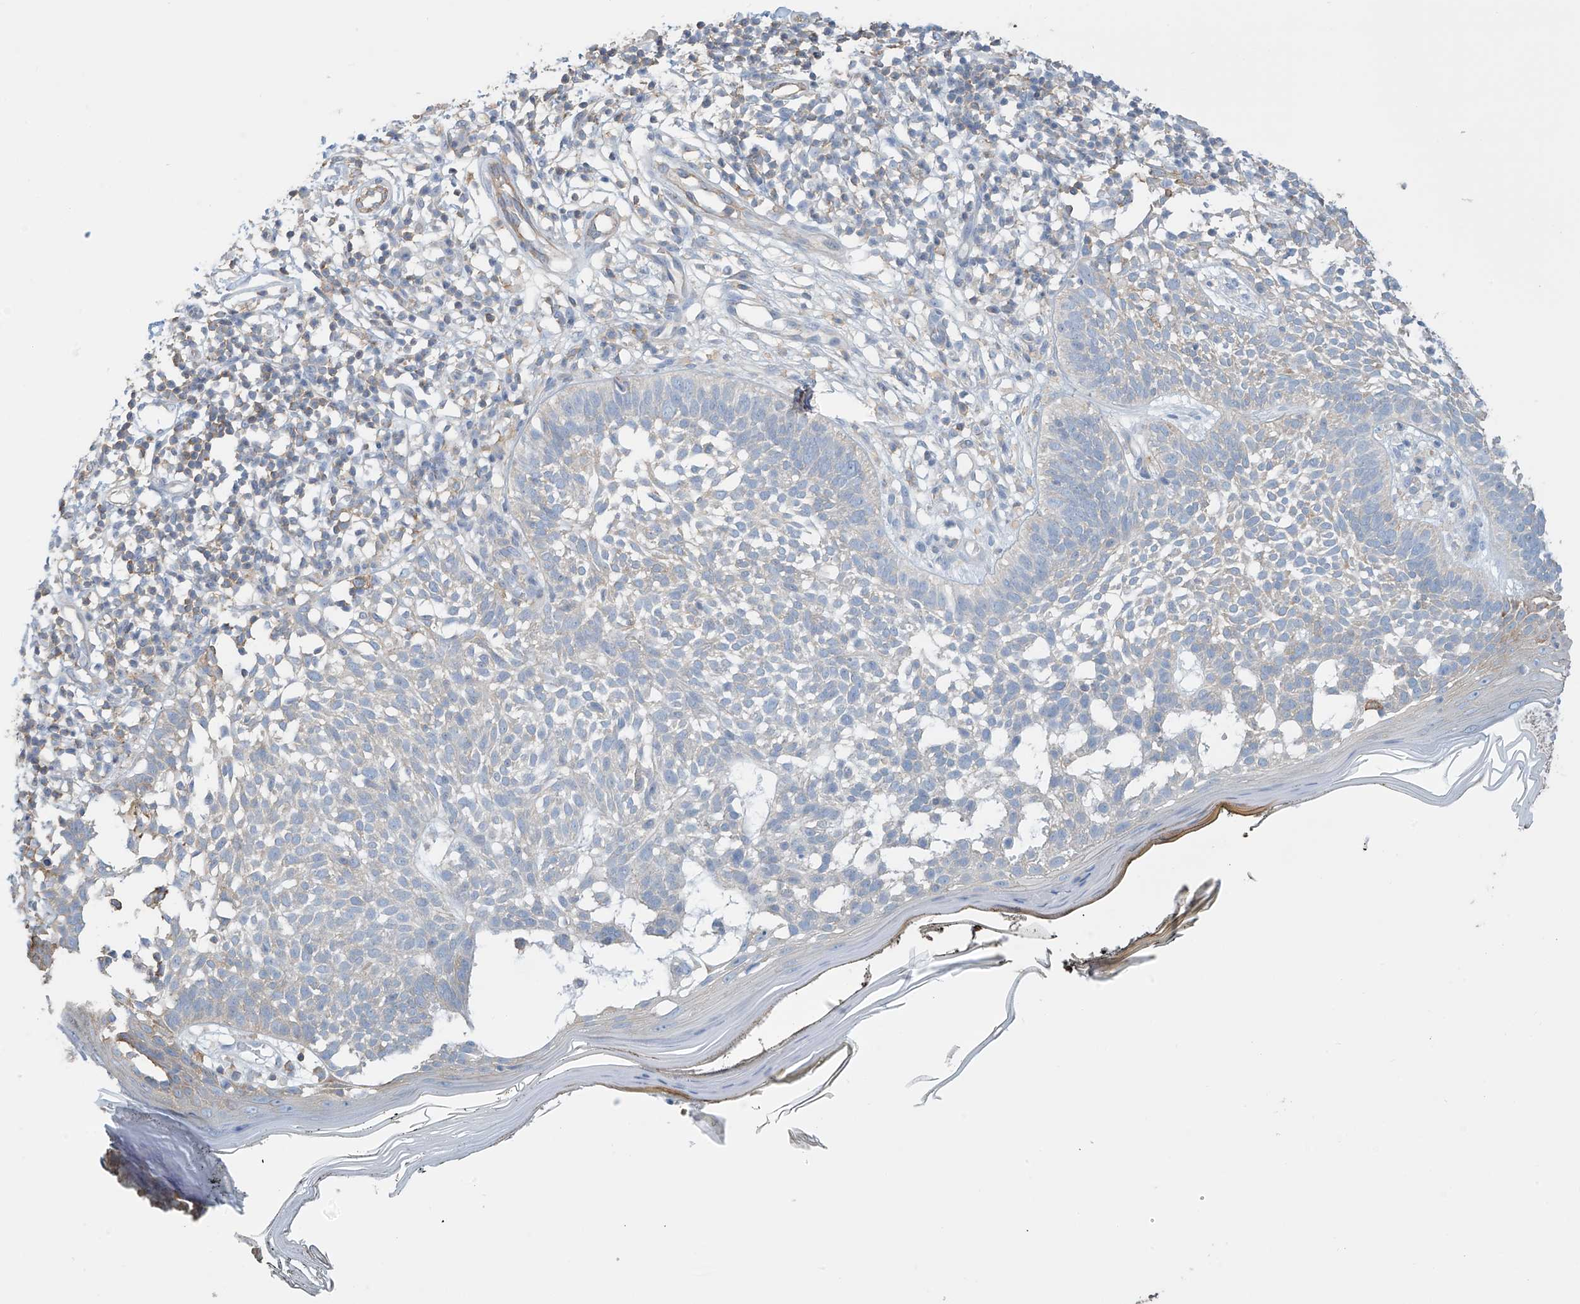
{"staining": {"intensity": "negative", "quantity": "none", "location": "none"}, "tissue": "skin cancer", "cell_type": "Tumor cells", "image_type": "cancer", "snomed": [{"axis": "morphology", "description": "Basal cell carcinoma"}, {"axis": "topography", "description": "Skin"}], "caption": "DAB immunohistochemical staining of human skin basal cell carcinoma reveals no significant positivity in tumor cells.", "gene": "ZNF846", "patient": {"sex": "female", "age": 64}}